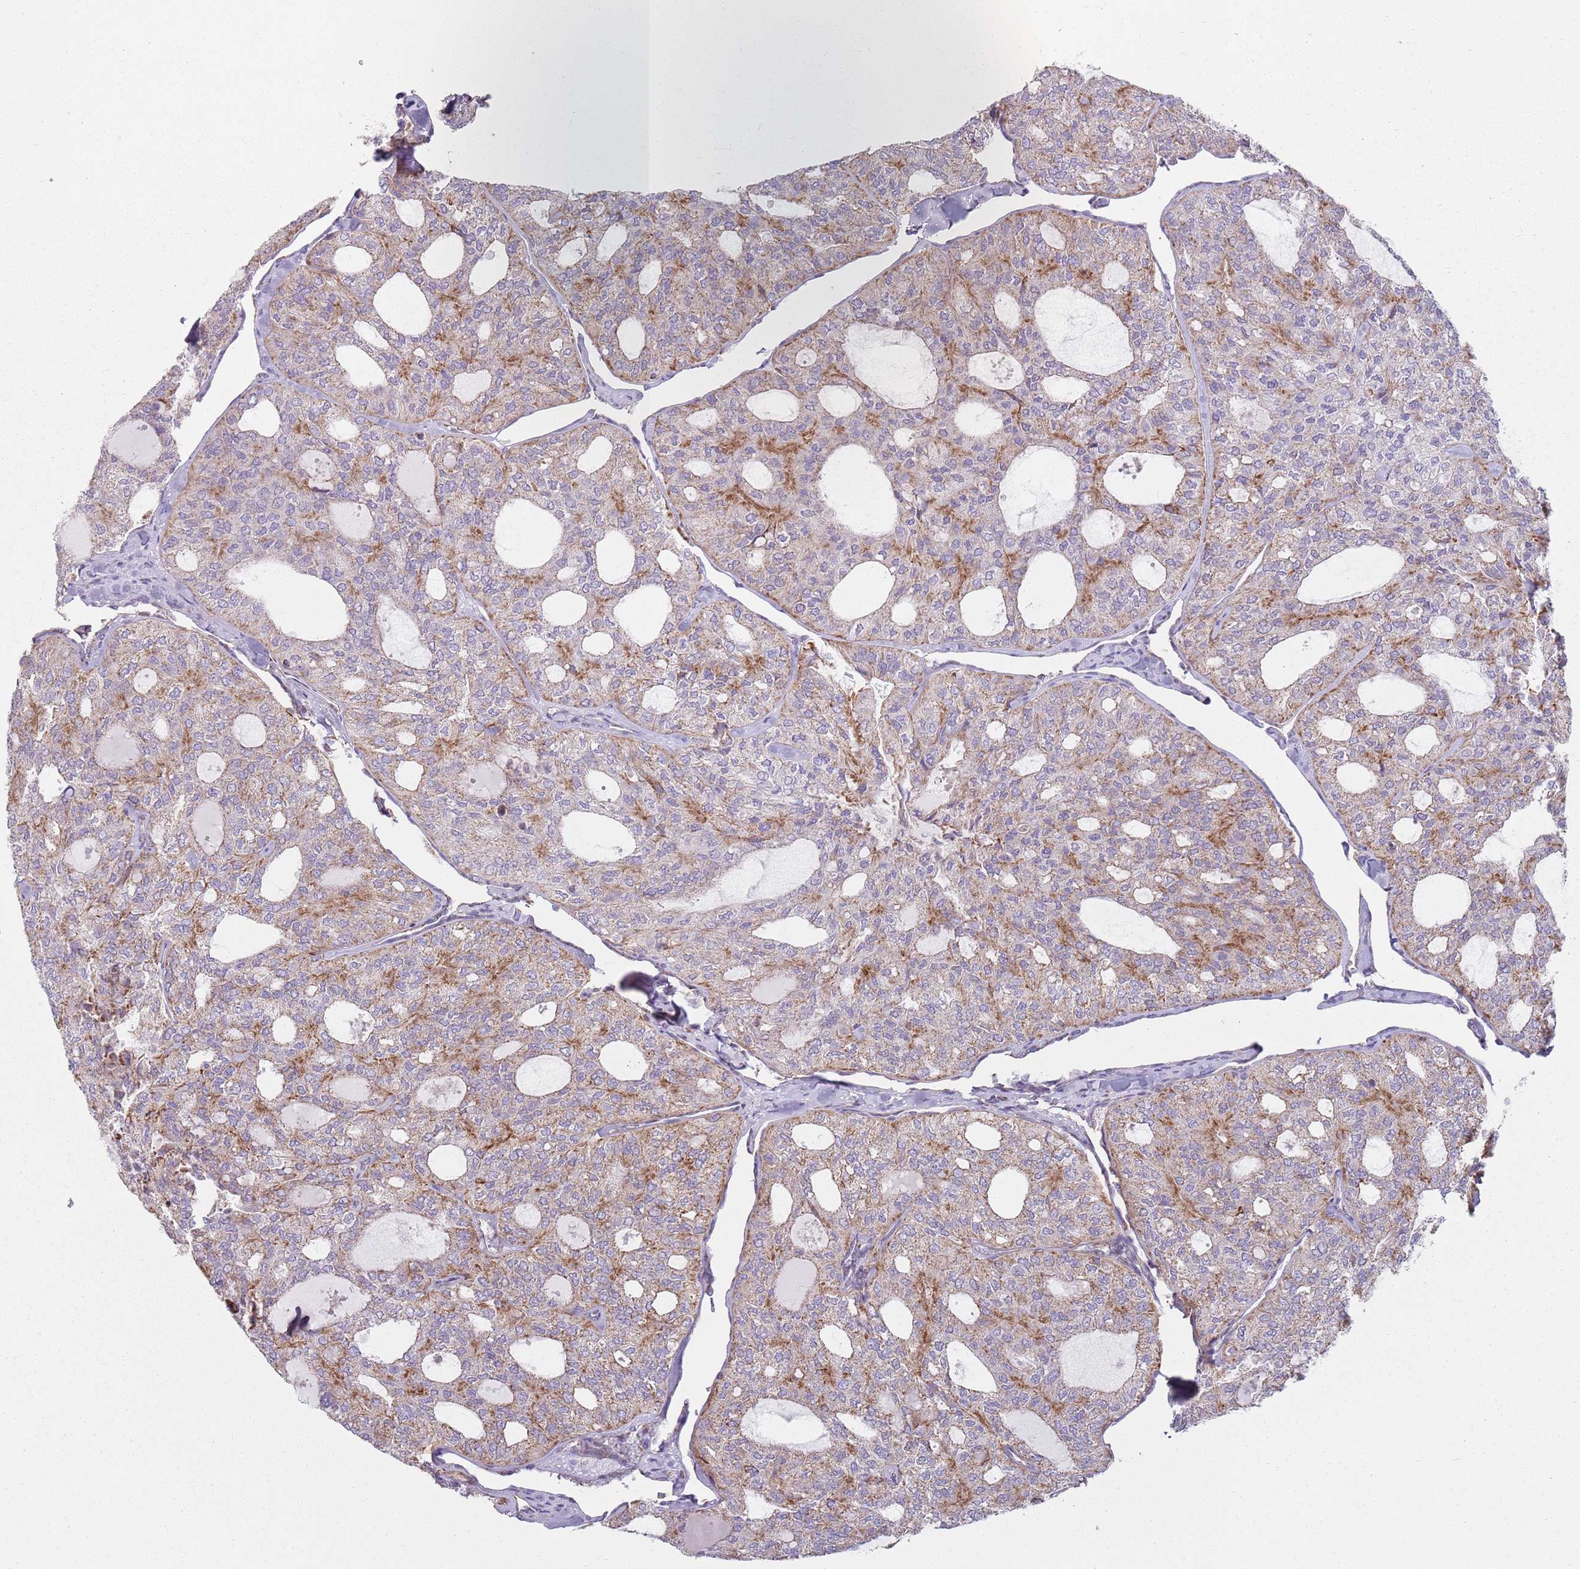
{"staining": {"intensity": "moderate", "quantity": "25%-75%", "location": "cytoplasmic/membranous"}, "tissue": "thyroid cancer", "cell_type": "Tumor cells", "image_type": "cancer", "snomed": [{"axis": "morphology", "description": "Follicular adenoma carcinoma, NOS"}, {"axis": "topography", "description": "Thyroid gland"}], "caption": "Immunohistochemical staining of human thyroid cancer (follicular adenoma carcinoma) displays medium levels of moderate cytoplasmic/membranous positivity in about 25%-75% of tumor cells. (DAB IHC with brightfield microscopy, high magnification).", "gene": "GAS8", "patient": {"sex": "male", "age": 75}}